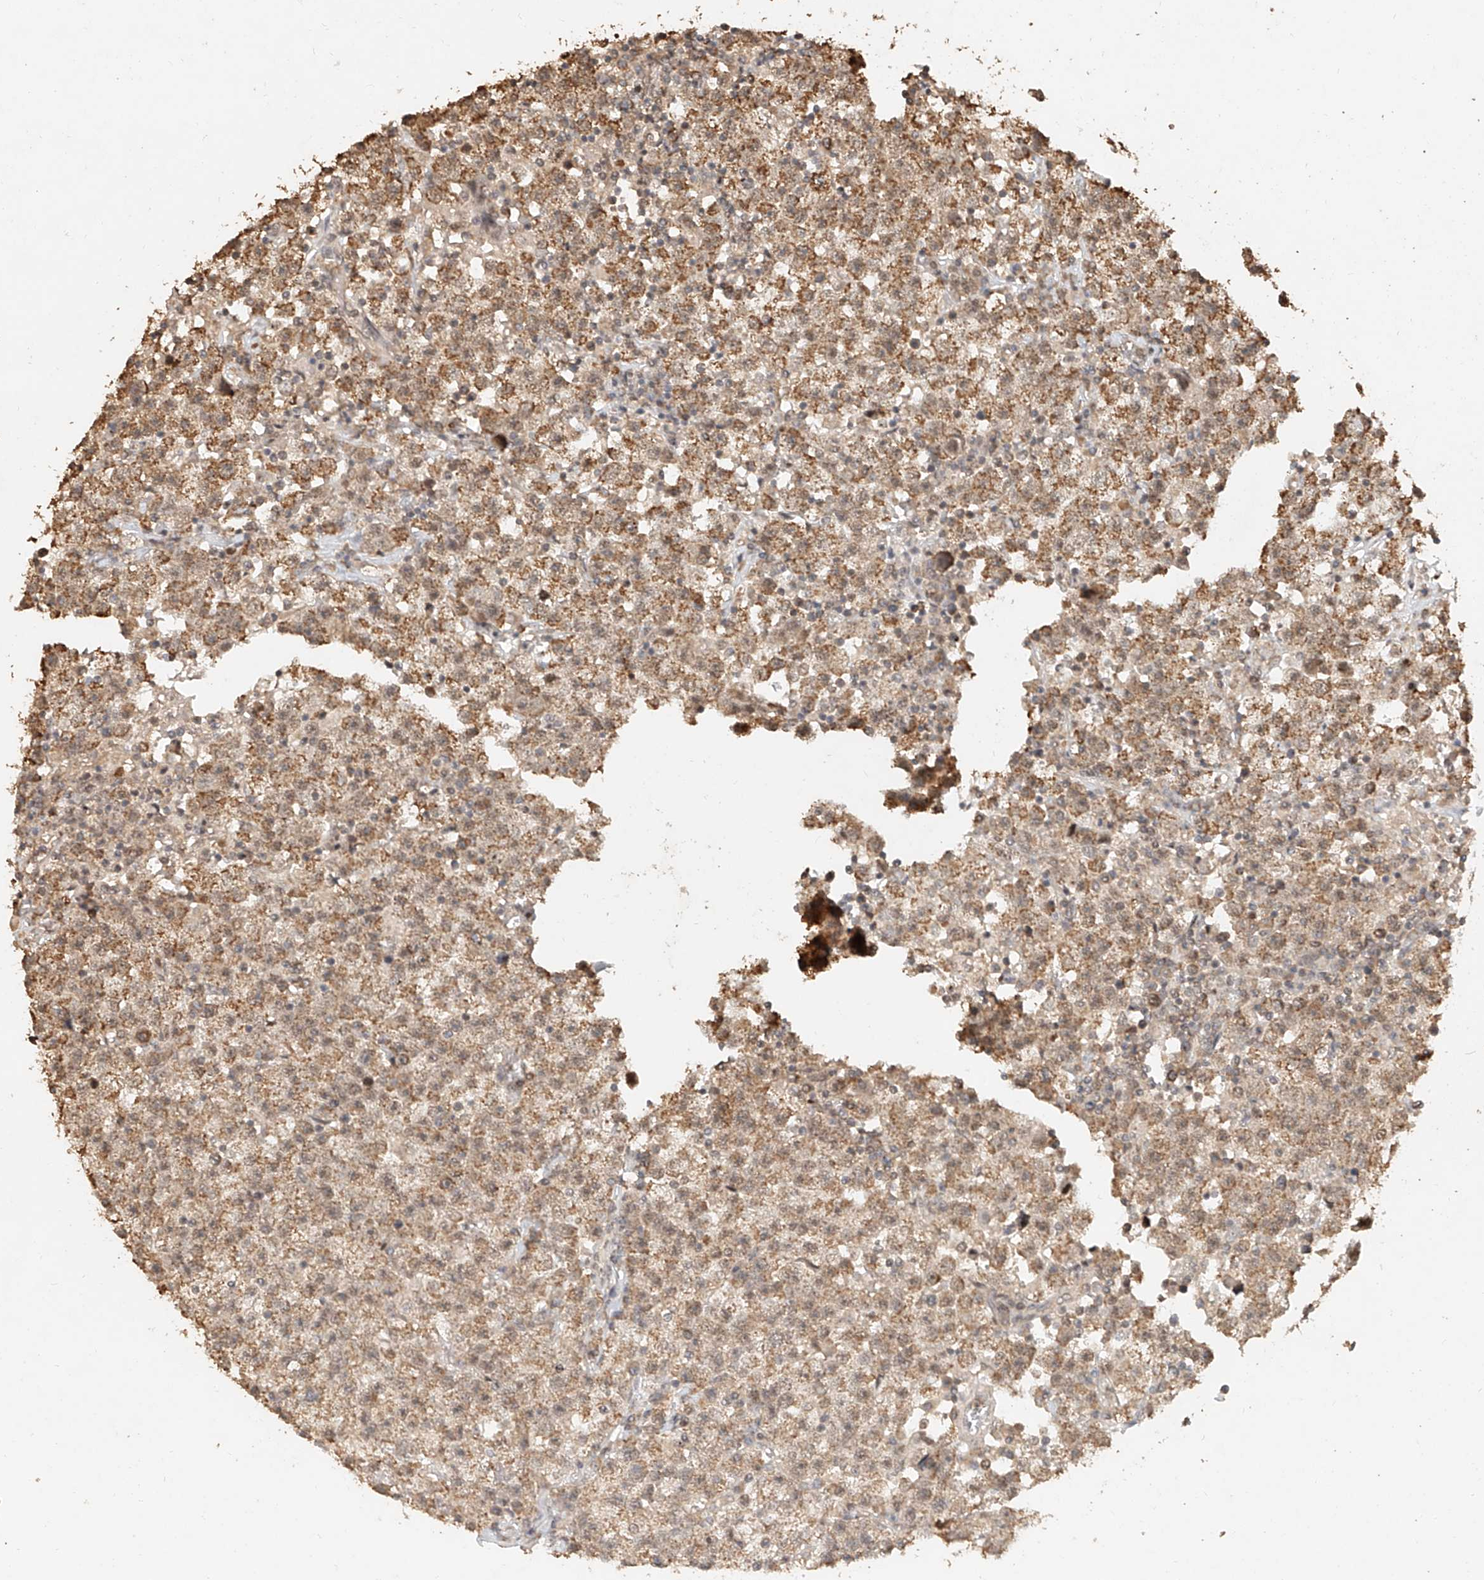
{"staining": {"intensity": "moderate", "quantity": ">75%", "location": "cytoplasmic/membranous"}, "tissue": "testis cancer", "cell_type": "Tumor cells", "image_type": "cancer", "snomed": [{"axis": "morphology", "description": "Seminoma, NOS"}, {"axis": "topography", "description": "Testis"}], "caption": "Testis seminoma stained with DAB IHC displays medium levels of moderate cytoplasmic/membranous expression in about >75% of tumor cells.", "gene": "CXorf58", "patient": {"sex": "male", "age": 22}}